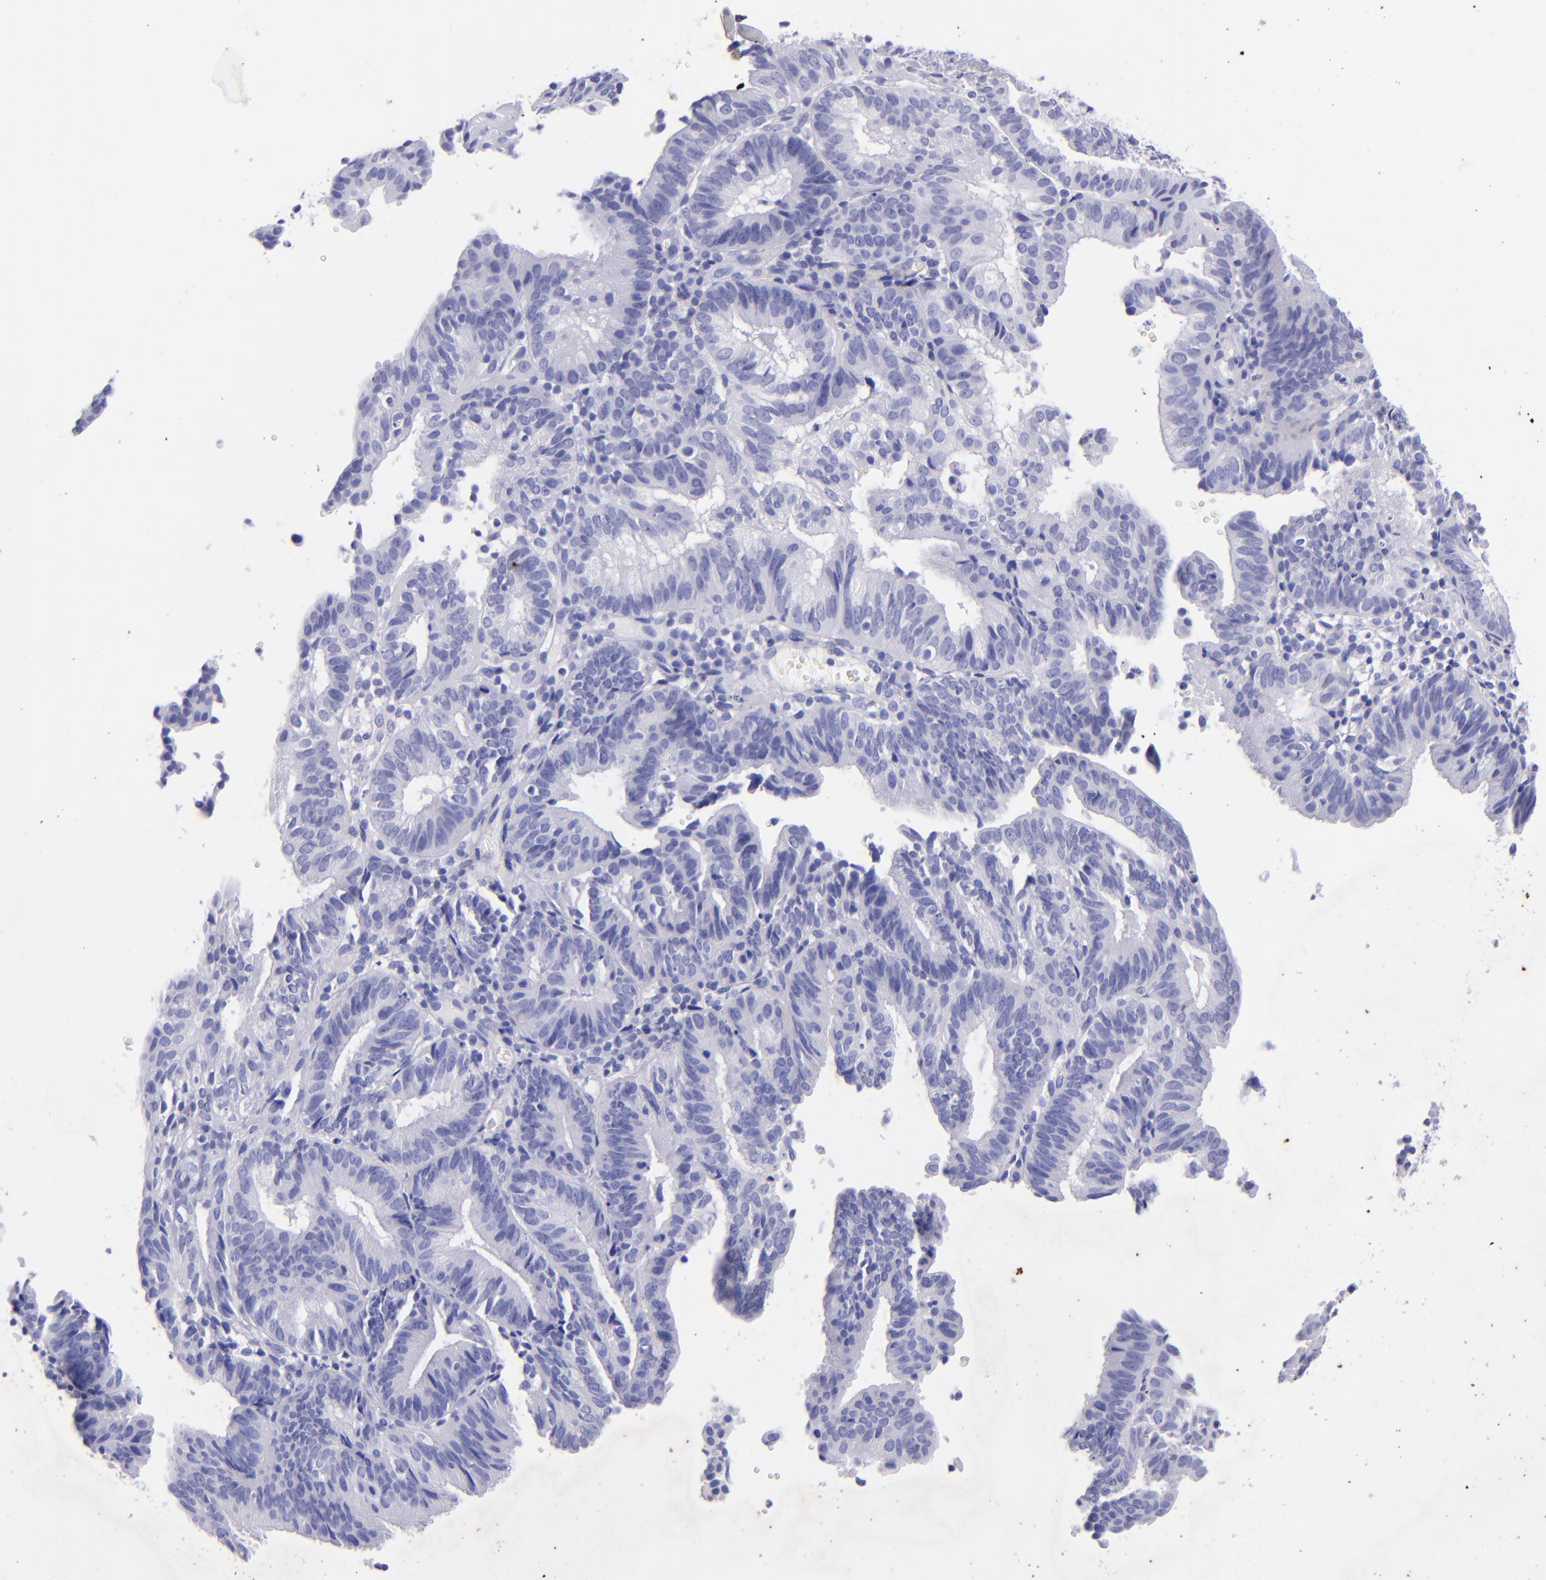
{"staining": {"intensity": "negative", "quantity": "none", "location": "none"}, "tissue": "cervical cancer", "cell_type": "Tumor cells", "image_type": "cancer", "snomed": [{"axis": "morphology", "description": "Adenocarcinoma, NOS"}, {"axis": "topography", "description": "Cervix"}], "caption": "Immunohistochemistry image of neoplastic tissue: human cervical cancer (adenocarcinoma) stained with DAB (3,3'-diaminobenzidine) shows no significant protein positivity in tumor cells.", "gene": "UCHL1", "patient": {"sex": "female", "age": 60}}